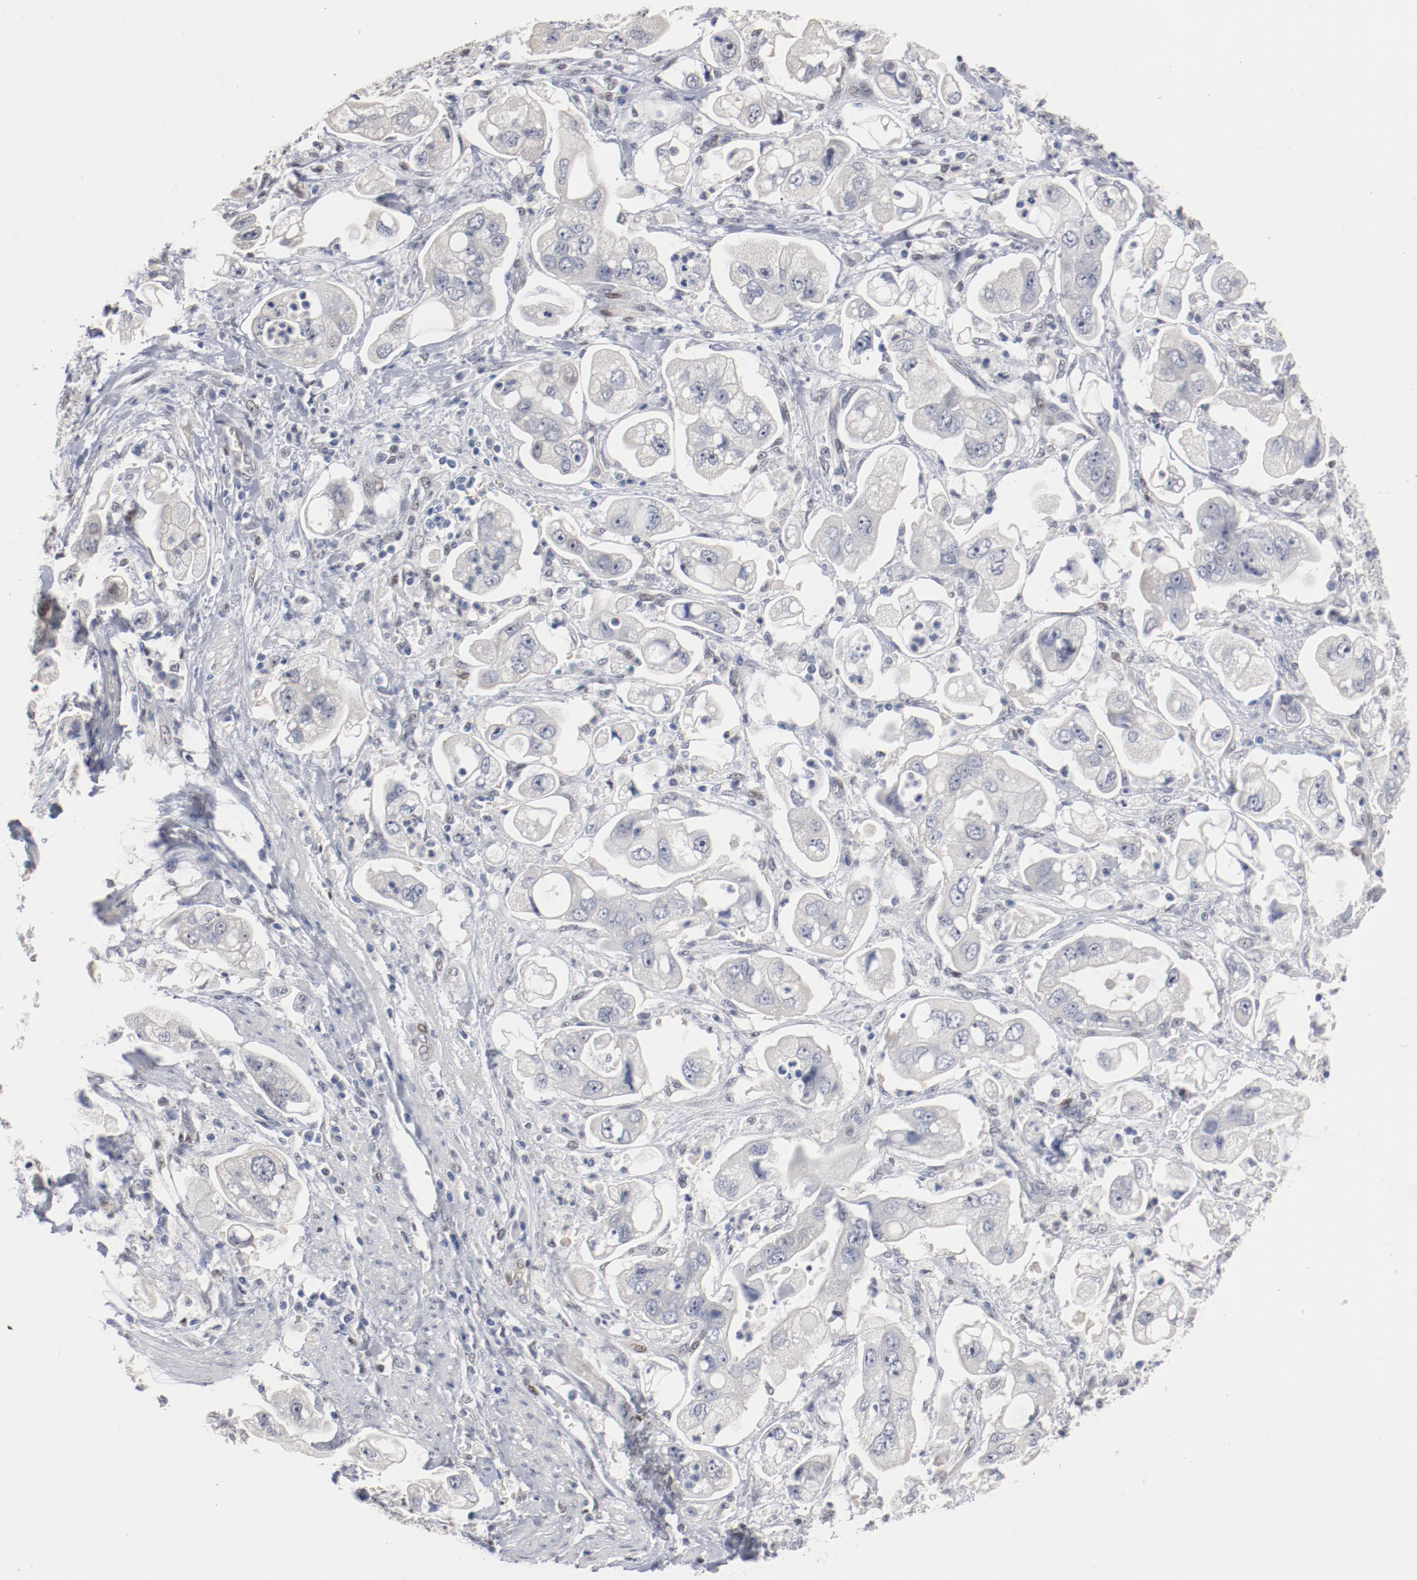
{"staining": {"intensity": "negative", "quantity": "none", "location": "none"}, "tissue": "stomach cancer", "cell_type": "Tumor cells", "image_type": "cancer", "snomed": [{"axis": "morphology", "description": "Adenocarcinoma, NOS"}, {"axis": "topography", "description": "Stomach"}], "caption": "Immunohistochemistry (IHC) of adenocarcinoma (stomach) reveals no staining in tumor cells.", "gene": "ZEB2", "patient": {"sex": "male", "age": 62}}